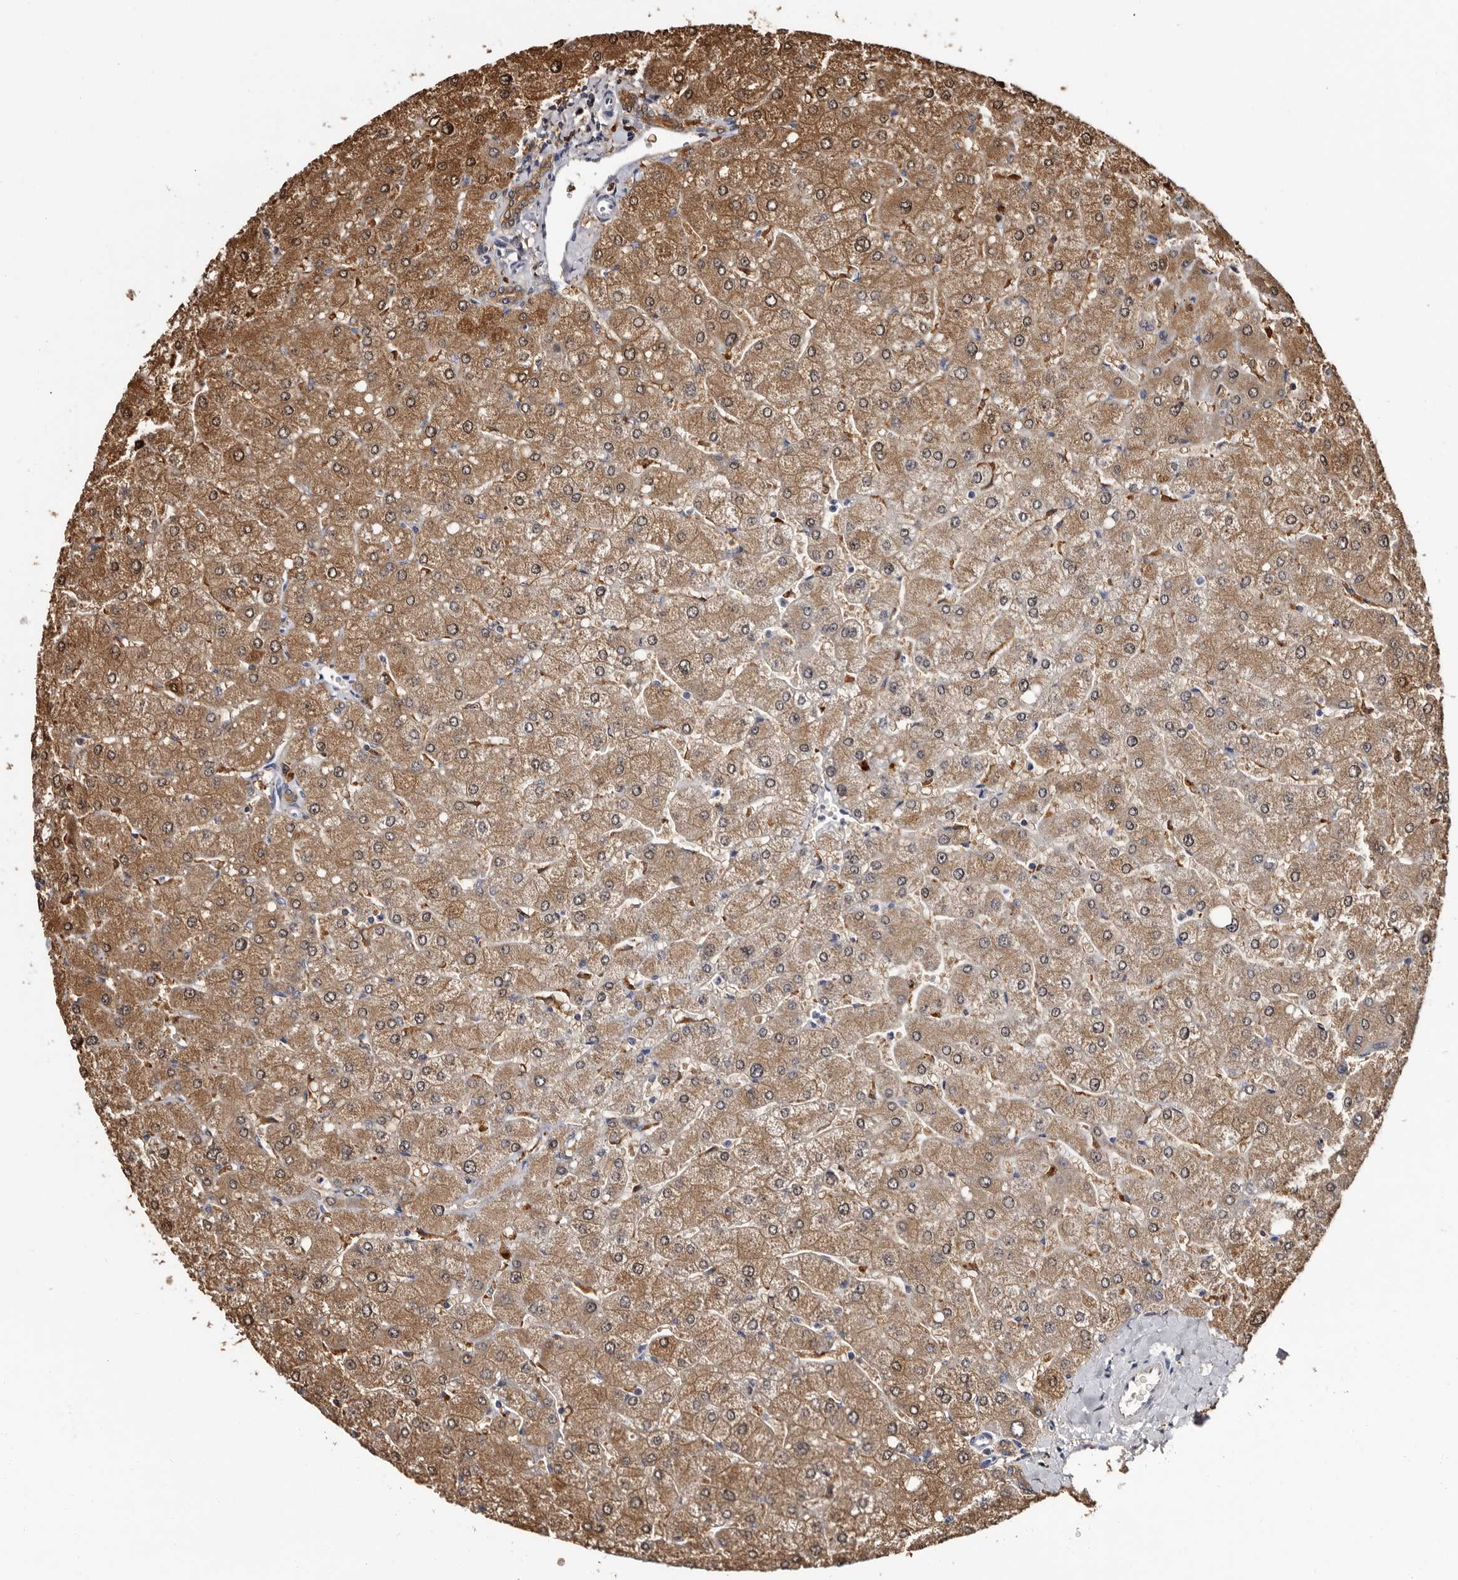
{"staining": {"intensity": "moderate", "quantity": ">75%", "location": "cytoplasmic/membranous"}, "tissue": "liver", "cell_type": "Cholangiocytes", "image_type": "normal", "snomed": [{"axis": "morphology", "description": "Normal tissue, NOS"}, {"axis": "topography", "description": "Liver"}], "caption": "Cholangiocytes demonstrate medium levels of moderate cytoplasmic/membranous positivity in approximately >75% of cells in unremarkable liver.", "gene": "DNPH1", "patient": {"sex": "male", "age": 55}}